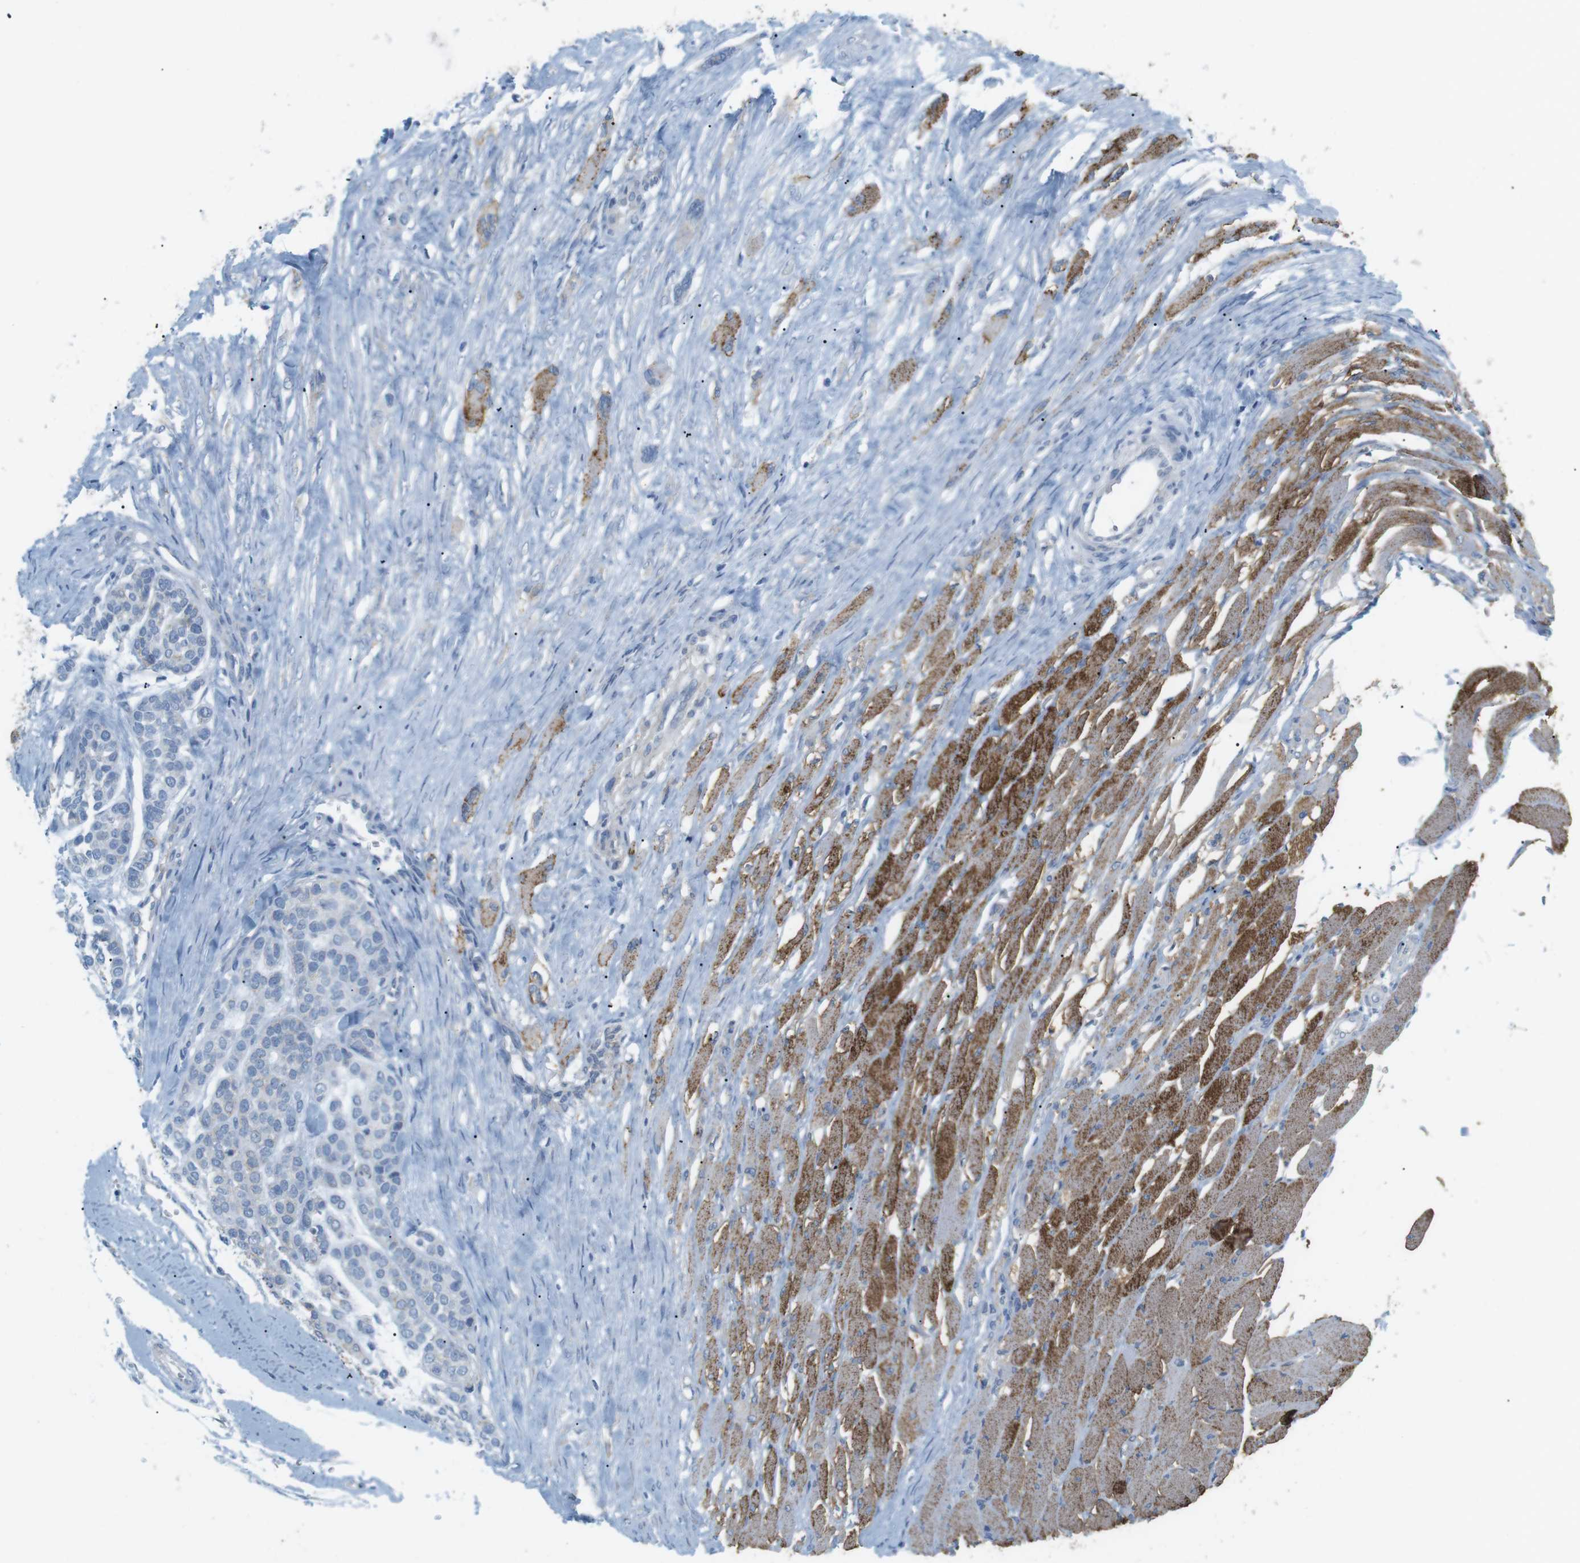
{"staining": {"intensity": "negative", "quantity": "none", "location": "none"}, "tissue": "head and neck cancer", "cell_type": "Tumor cells", "image_type": "cancer", "snomed": [{"axis": "morphology", "description": "Adenocarcinoma, NOS"}, {"axis": "morphology", "description": "Adenoma, NOS"}, {"axis": "topography", "description": "Head-Neck"}], "caption": "Immunohistochemistry (IHC) of human adenoma (head and neck) reveals no expression in tumor cells.", "gene": "VAMP1", "patient": {"sex": "female", "age": 55}}